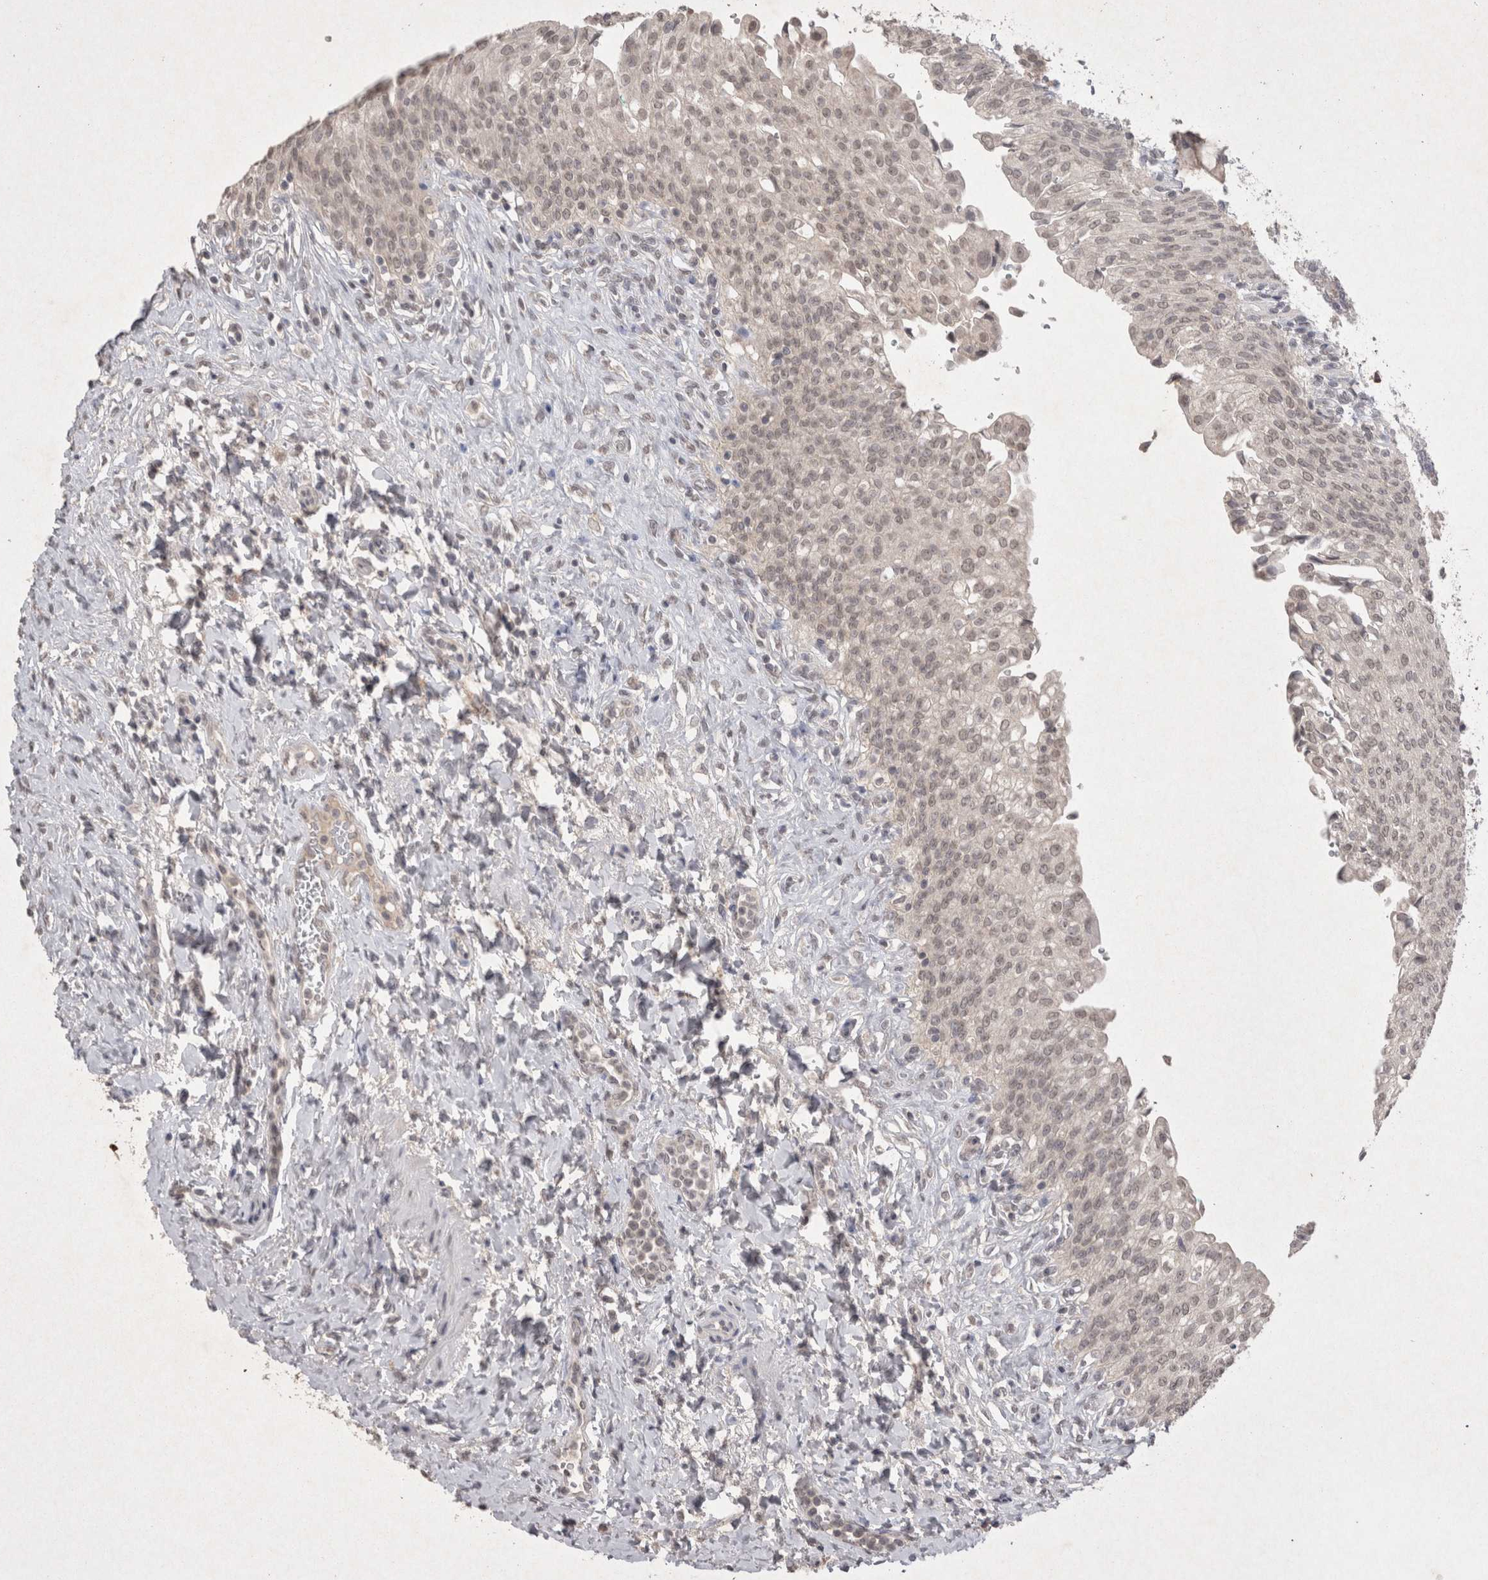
{"staining": {"intensity": "negative", "quantity": "none", "location": "none"}, "tissue": "urinary bladder", "cell_type": "Urothelial cells", "image_type": "normal", "snomed": [{"axis": "morphology", "description": "Urothelial carcinoma, High grade"}, {"axis": "topography", "description": "Urinary bladder"}], "caption": "Urothelial cells show no significant positivity in normal urinary bladder. (DAB (3,3'-diaminobenzidine) IHC with hematoxylin counter stain).", "gene": "LYVE1", "patient": {"sex": "male", "age": 46}}